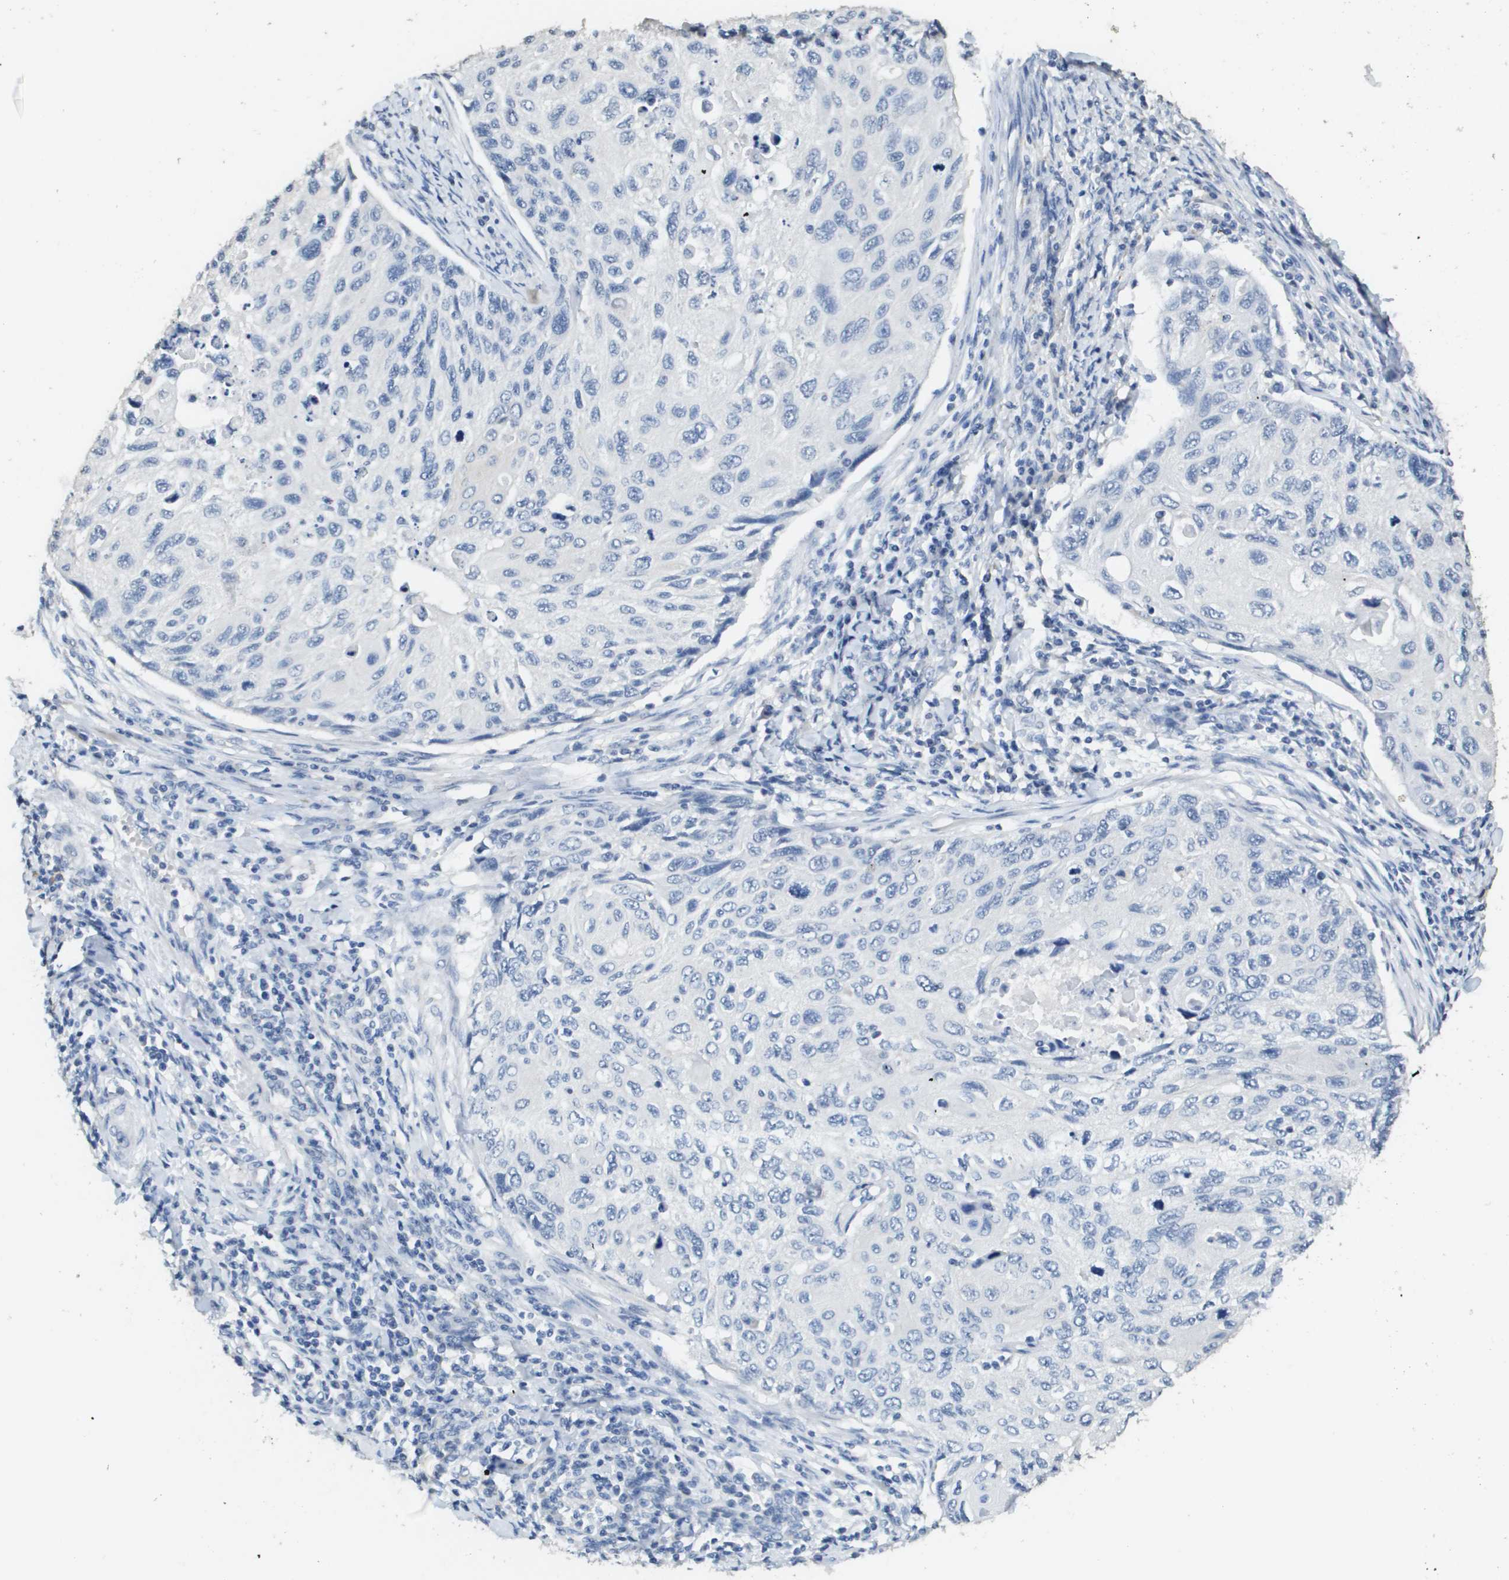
{"staining": {"intensity": "negative", "quantity": "none", "location": "none"}, "tissue": "cervical cancer", "cell_type": "Tumor cells", "image_type": "cancer", "snomed": [{"axis": "morphology", "description": "Squamous cell carcinoma, NOS"}, {"axis": "topography", "description": "Cervix"}], "caption": "Immunohistochemistry micrograph of human cervical cancer (squamous cell carcinoma) stained for a protein (brown), which demonstrates no staining in tumor cells.", "gene": "MT3", "patient": {"sex": "female", "age": 70}}